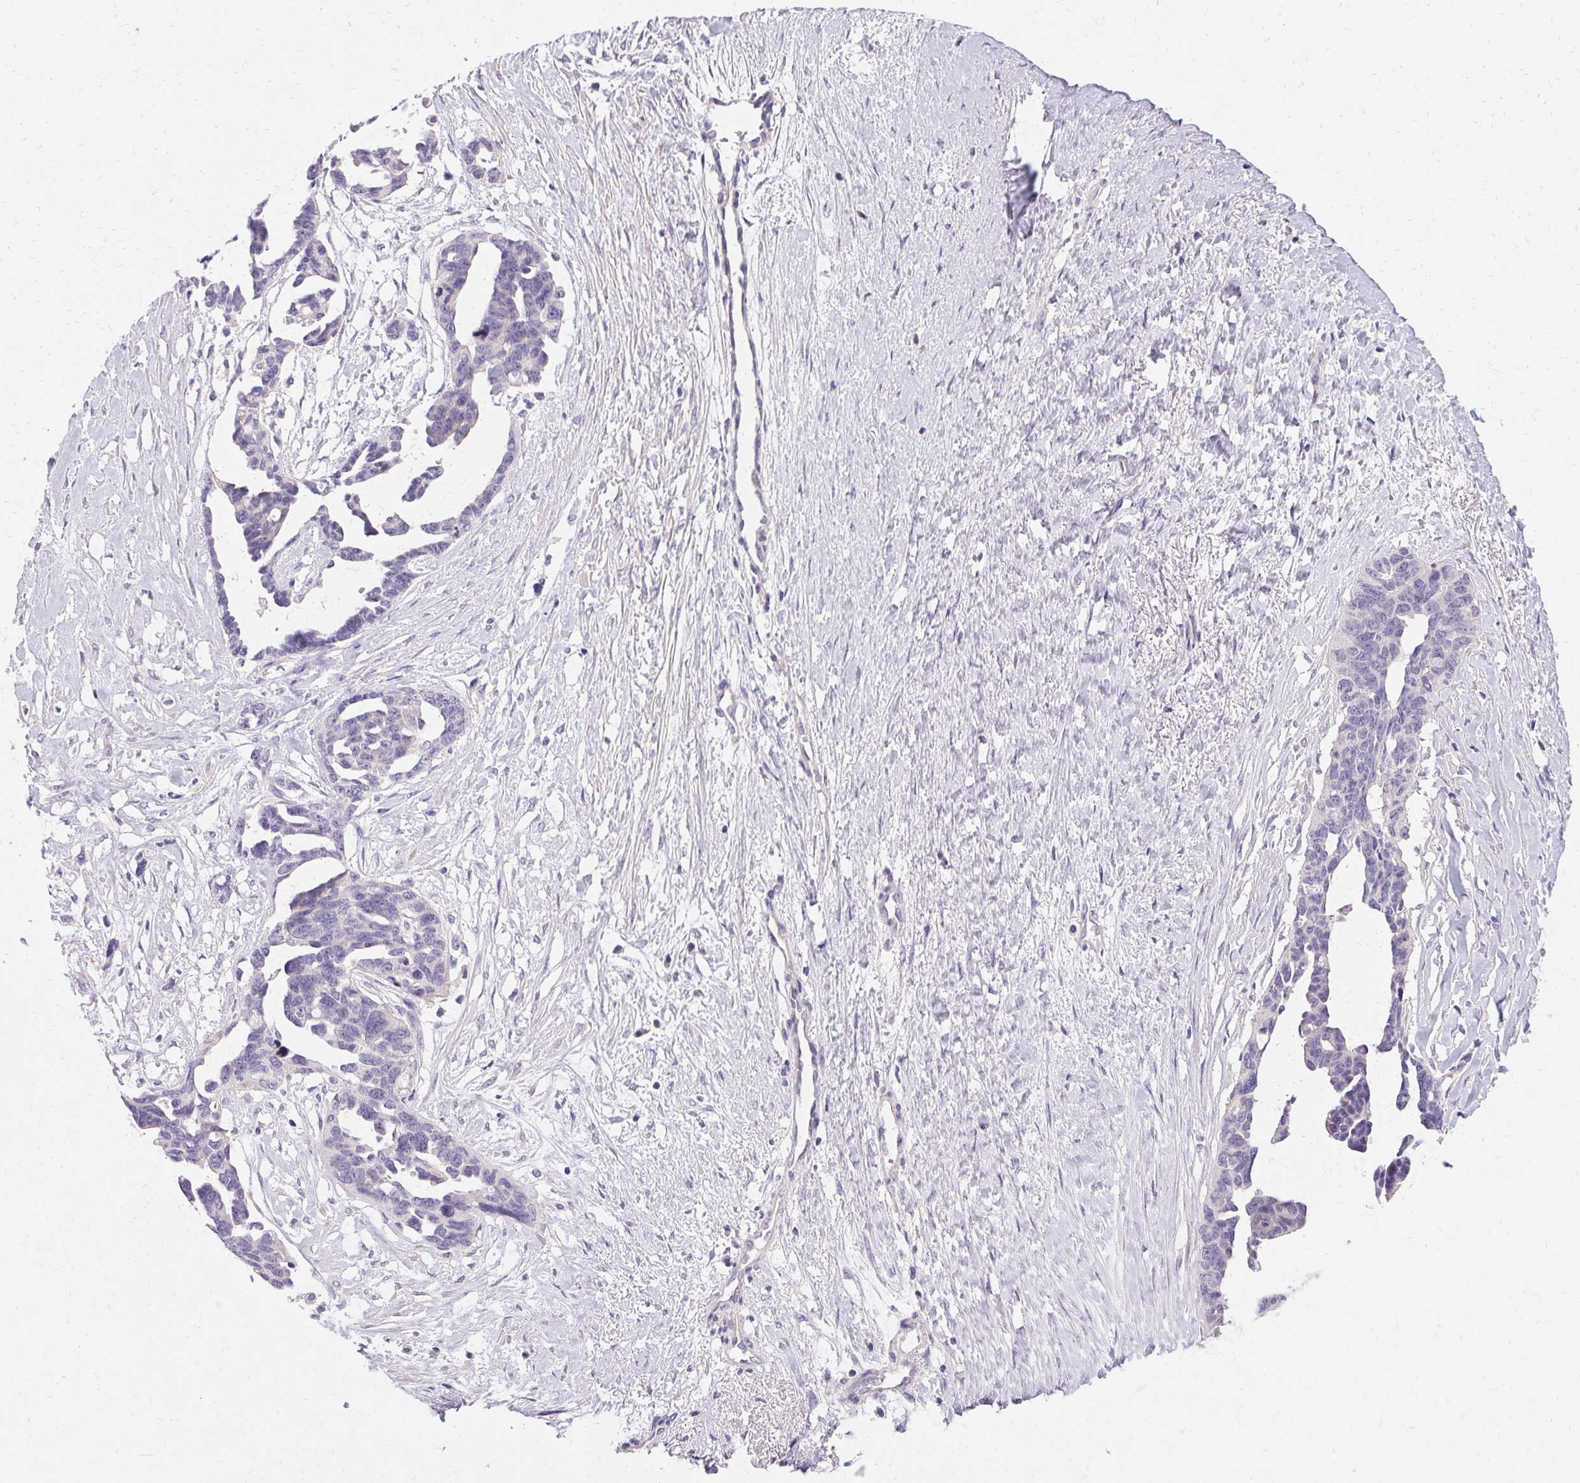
{"staining": {"intensity": "negative", "quantity": "none", "location": "none"}, "tissue": "ovarian cancer", "cell_type": "Tumor cells", "image_type": "cancer", "snomed": [{"axis": "morphology", "description": "Cystadenocarcinoma, serous, NOS"}, {"axis": "topography", "description": "Ovary"}], "caption": "A high-resolution photomicrograph shows immunohistochemistry (IHC) staining of ovarian cancer (serous cystadenocarcinoma), which exhibits no significant positivity in tumor cells.", "gene": "TRIP13", "patient": {"sex": "female", "age": 69}}